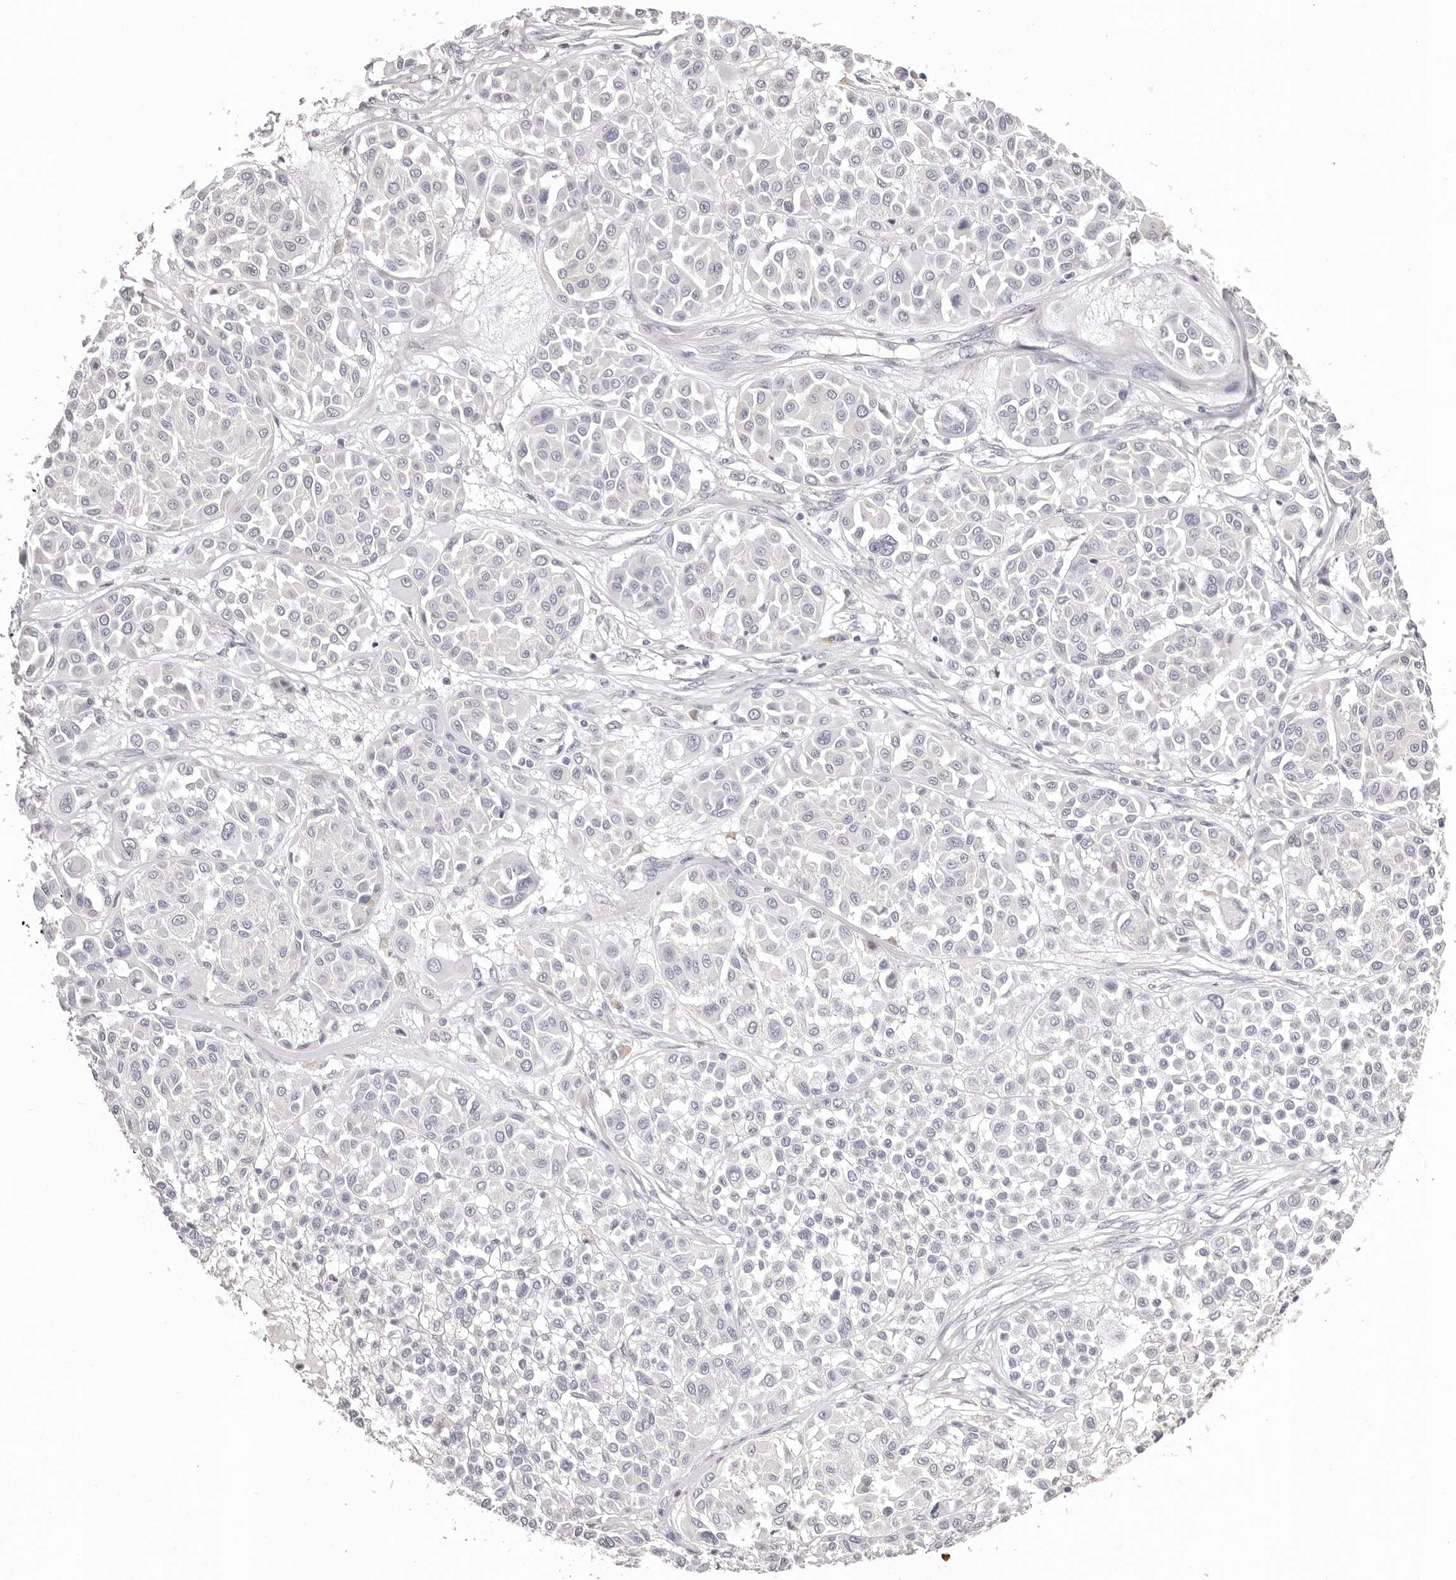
{"staining": {"intensity": "negative", "quantity": "none", "location": "none"}, "tissue": "melanoma", "cell_type": "Tumor cells", "image_type": "cancer", "snomed": [{"axis": "morphology", "description": "Malignant melanoma, Metastatic site"}, {"axis": "topography", "description": "Soft tissue"}], "caption": "The micrograph reveals no staining of tumor cells in malignant melanoma (metastatic site).", "gene": "PCDHB6", "patient": {"sex": "male", "age": 41}}